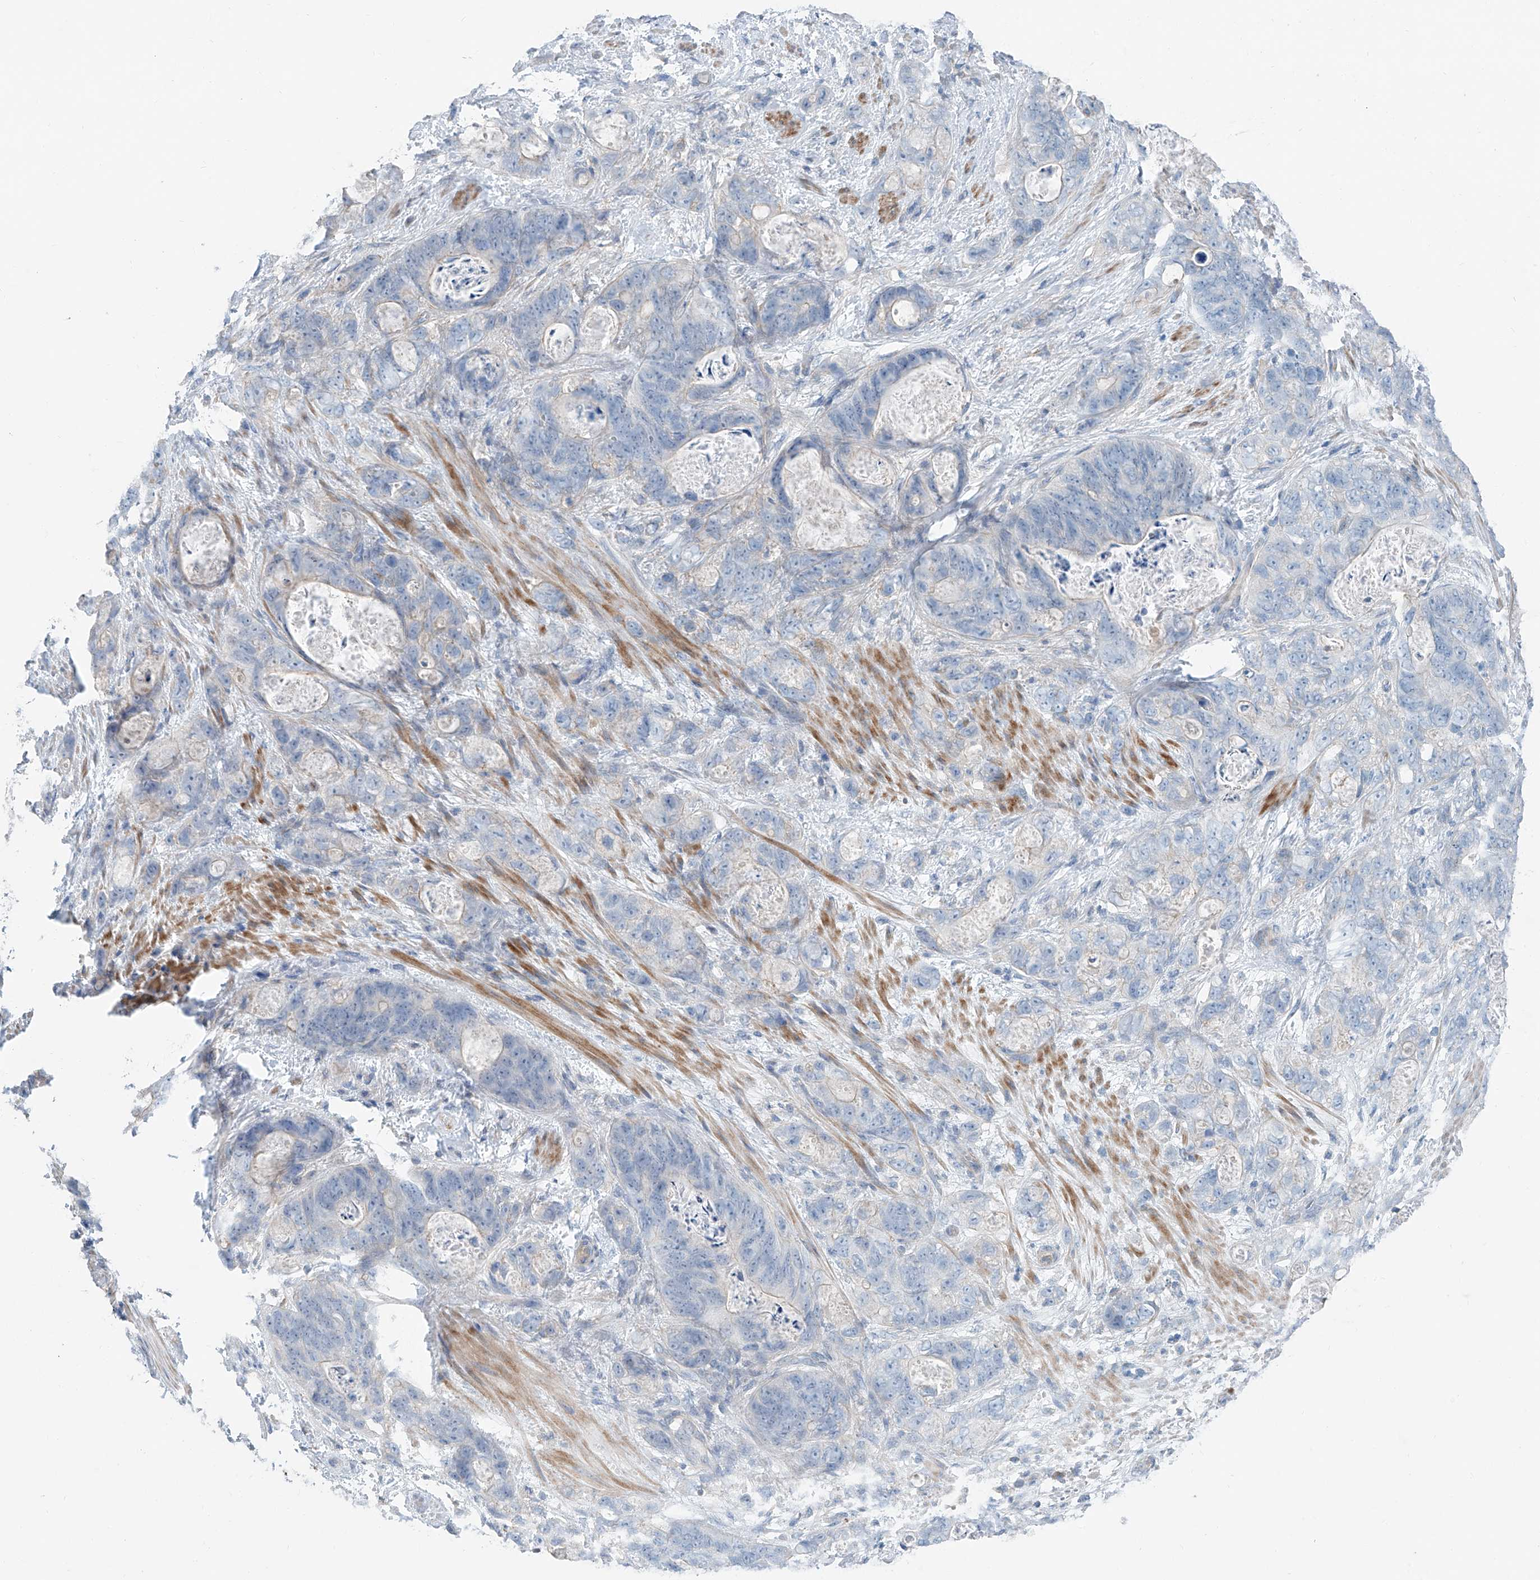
{"staining": {"intensity": "negative", "quantity": "none", "location": "none"}, "tissue": "stomach cancer", "cell_type": "Tumor cells", "image_type": "cancer", "snomed": [{"axis": "morphology", "description": "Normal tissue, NOS"}, {"axis": "morphology", "description": "Adenocarcinoma, NOS"}, {"axis": "topography", "description": "Stomach"}], "caption": "This is a histopathology image of immunohistochemistry (IHC) staining of stomach cancer (adenocarcinoma), which shows no expression in tumor cells.", "gene": "ANKRD34A", "patient": {"sex": "female", "age": 89}}